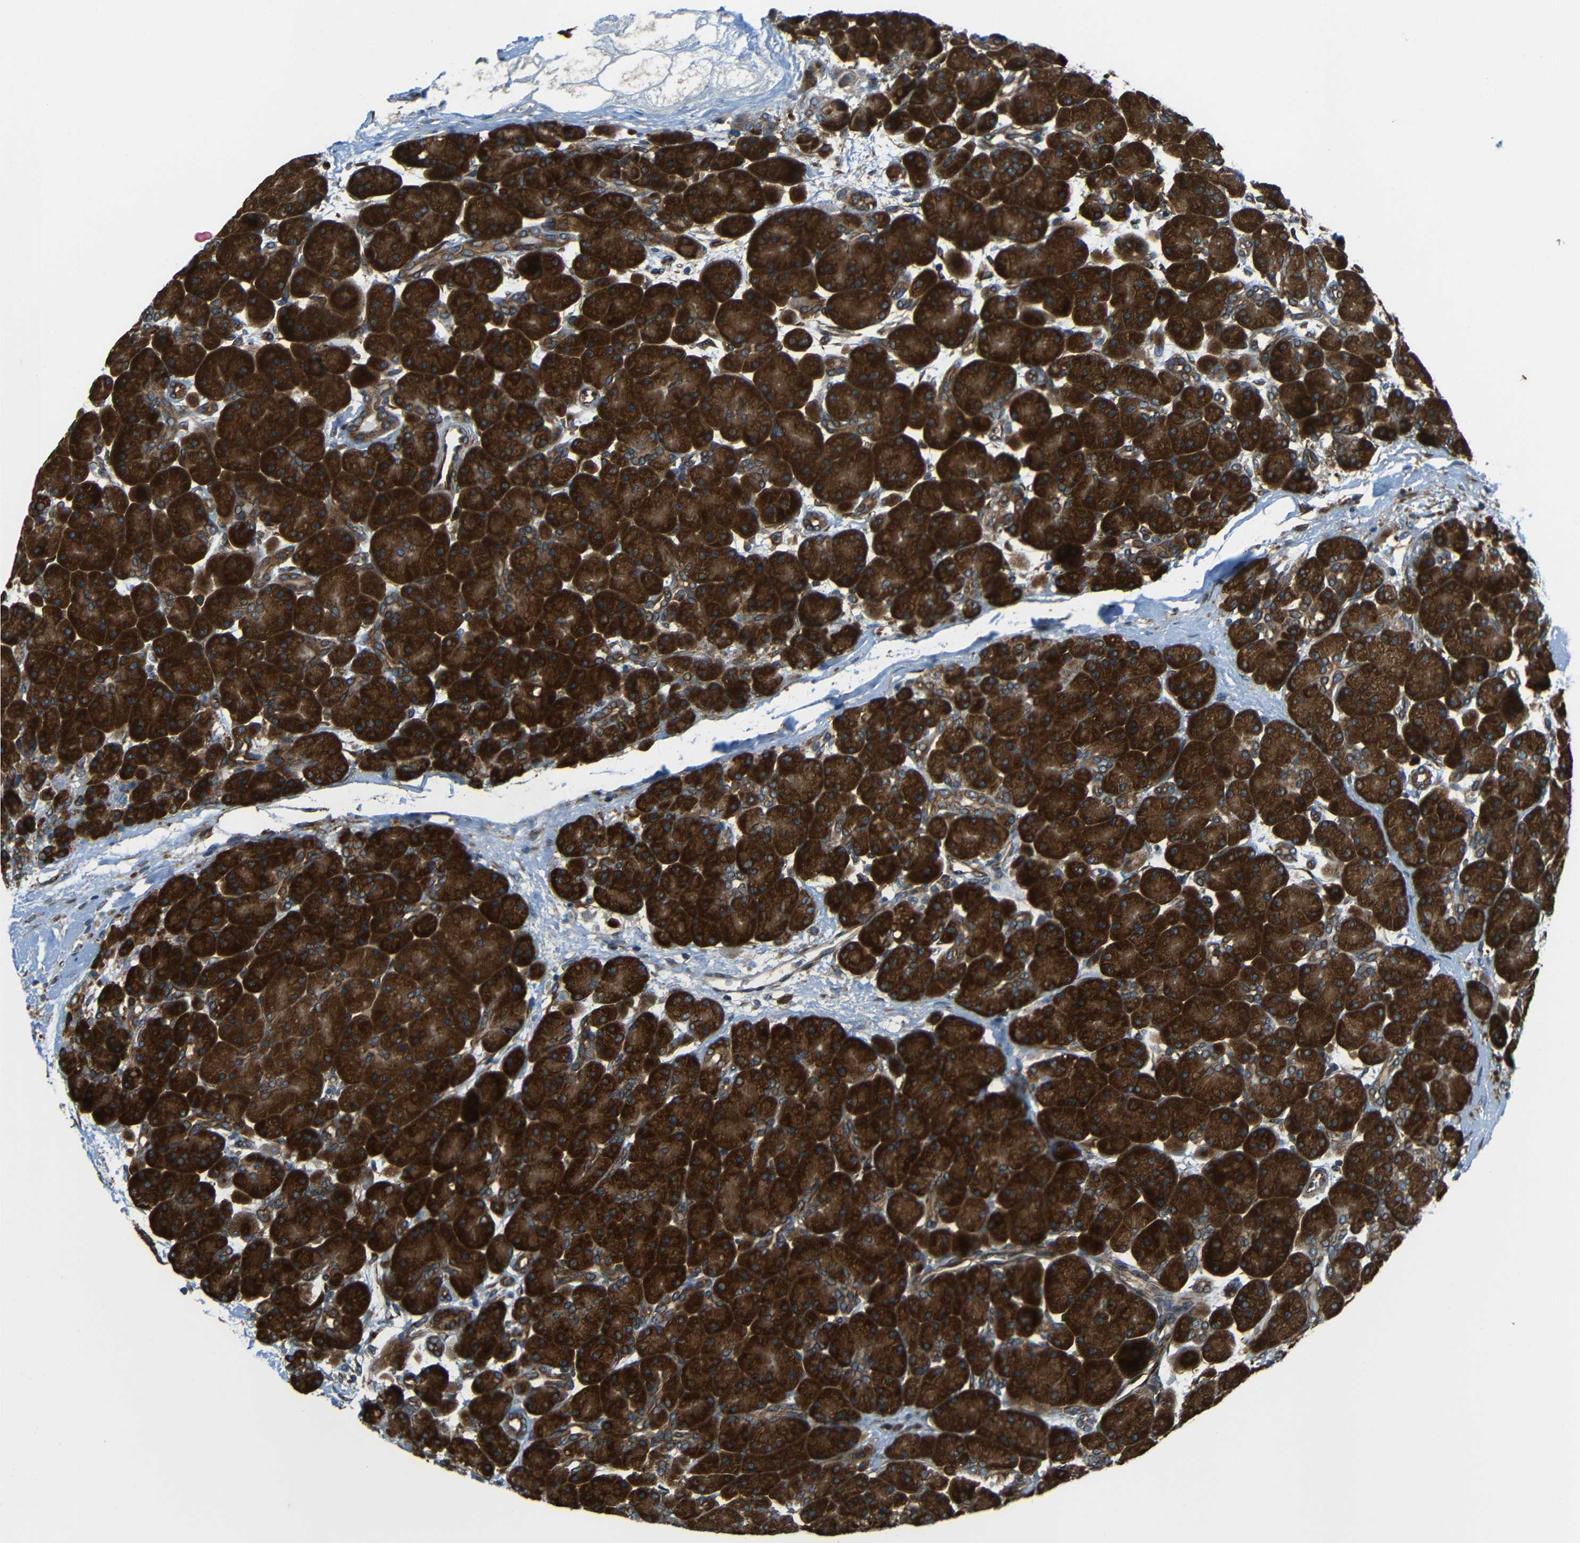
{"staining": {"intensity": "strong", "quantity": ">75%", "location": "cytoplasmic/membranous"}, "tissue": "pancreas", "cell_type": "Exocrine glandular cells", "image_type": "normal", "snomed": [{"axis": "morphology", "description": "Normal tissue, NOS"}, {"axis": "topography", "description": "Pancreas"}], "caption": "This is a histology image of IHC staining of unremarkable pancreas, which shows strong staining in the cytoplasmic/membranous of exocrine glandular cells.", "gene": "VAPB", "patient": {"sex": "male", "age": 66}}